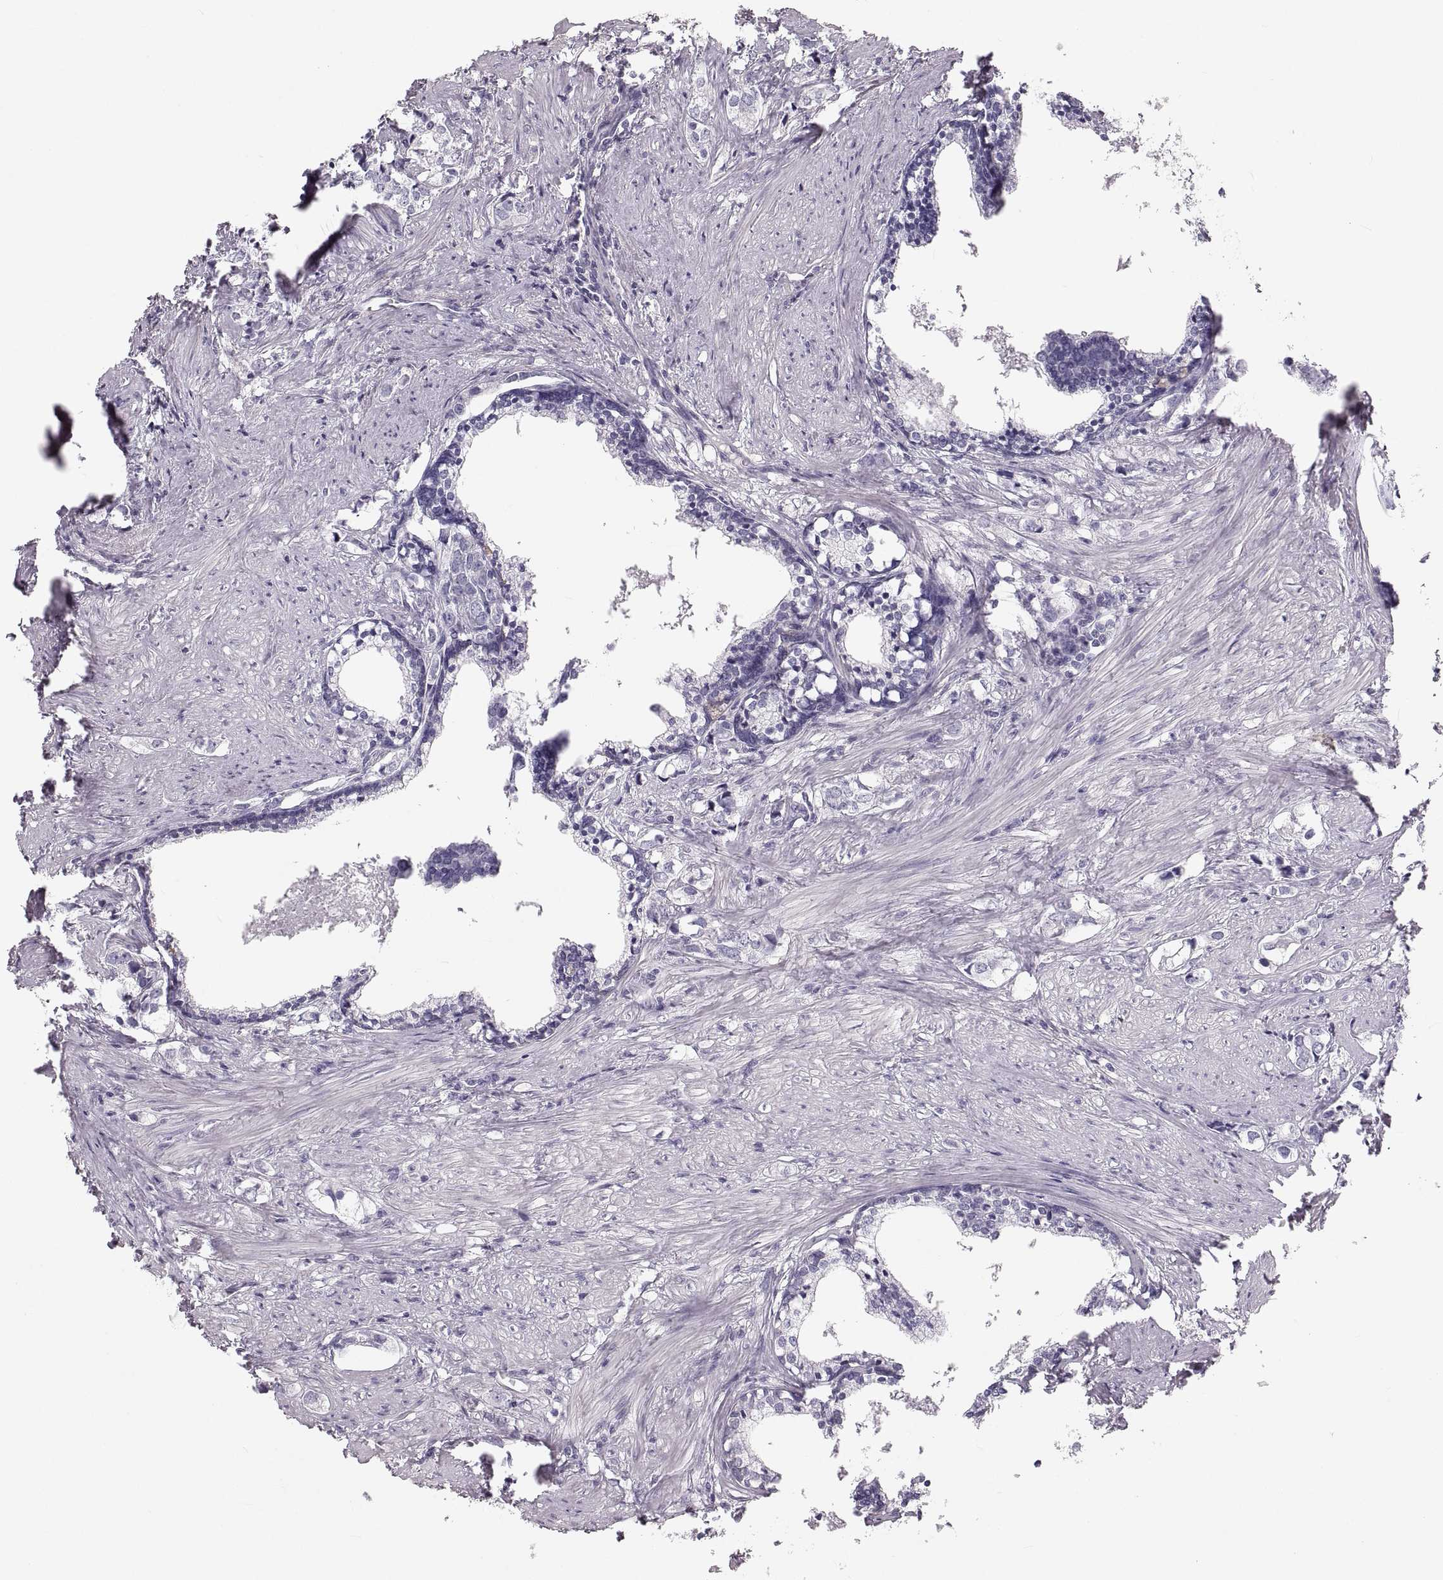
{"staining": {"intensity": "negative", "quantity": "none", "location": "none"}, "tissue": "prostate cancer", "cell_type": "Tumor cells", "image_type": "cancer", "snomed": [{"axis": "morphology", "description": "Adenocarcinoma, NOS"}, {"axis": "topography", "description": "Prostate and seminal vesicle, NOS"}], "caption": "There is no significant expression in tumor cells of adenocarcinoma (prostate).", "gene": "RUNDC3A", "patient": {"sex": "male", "age": 63}}